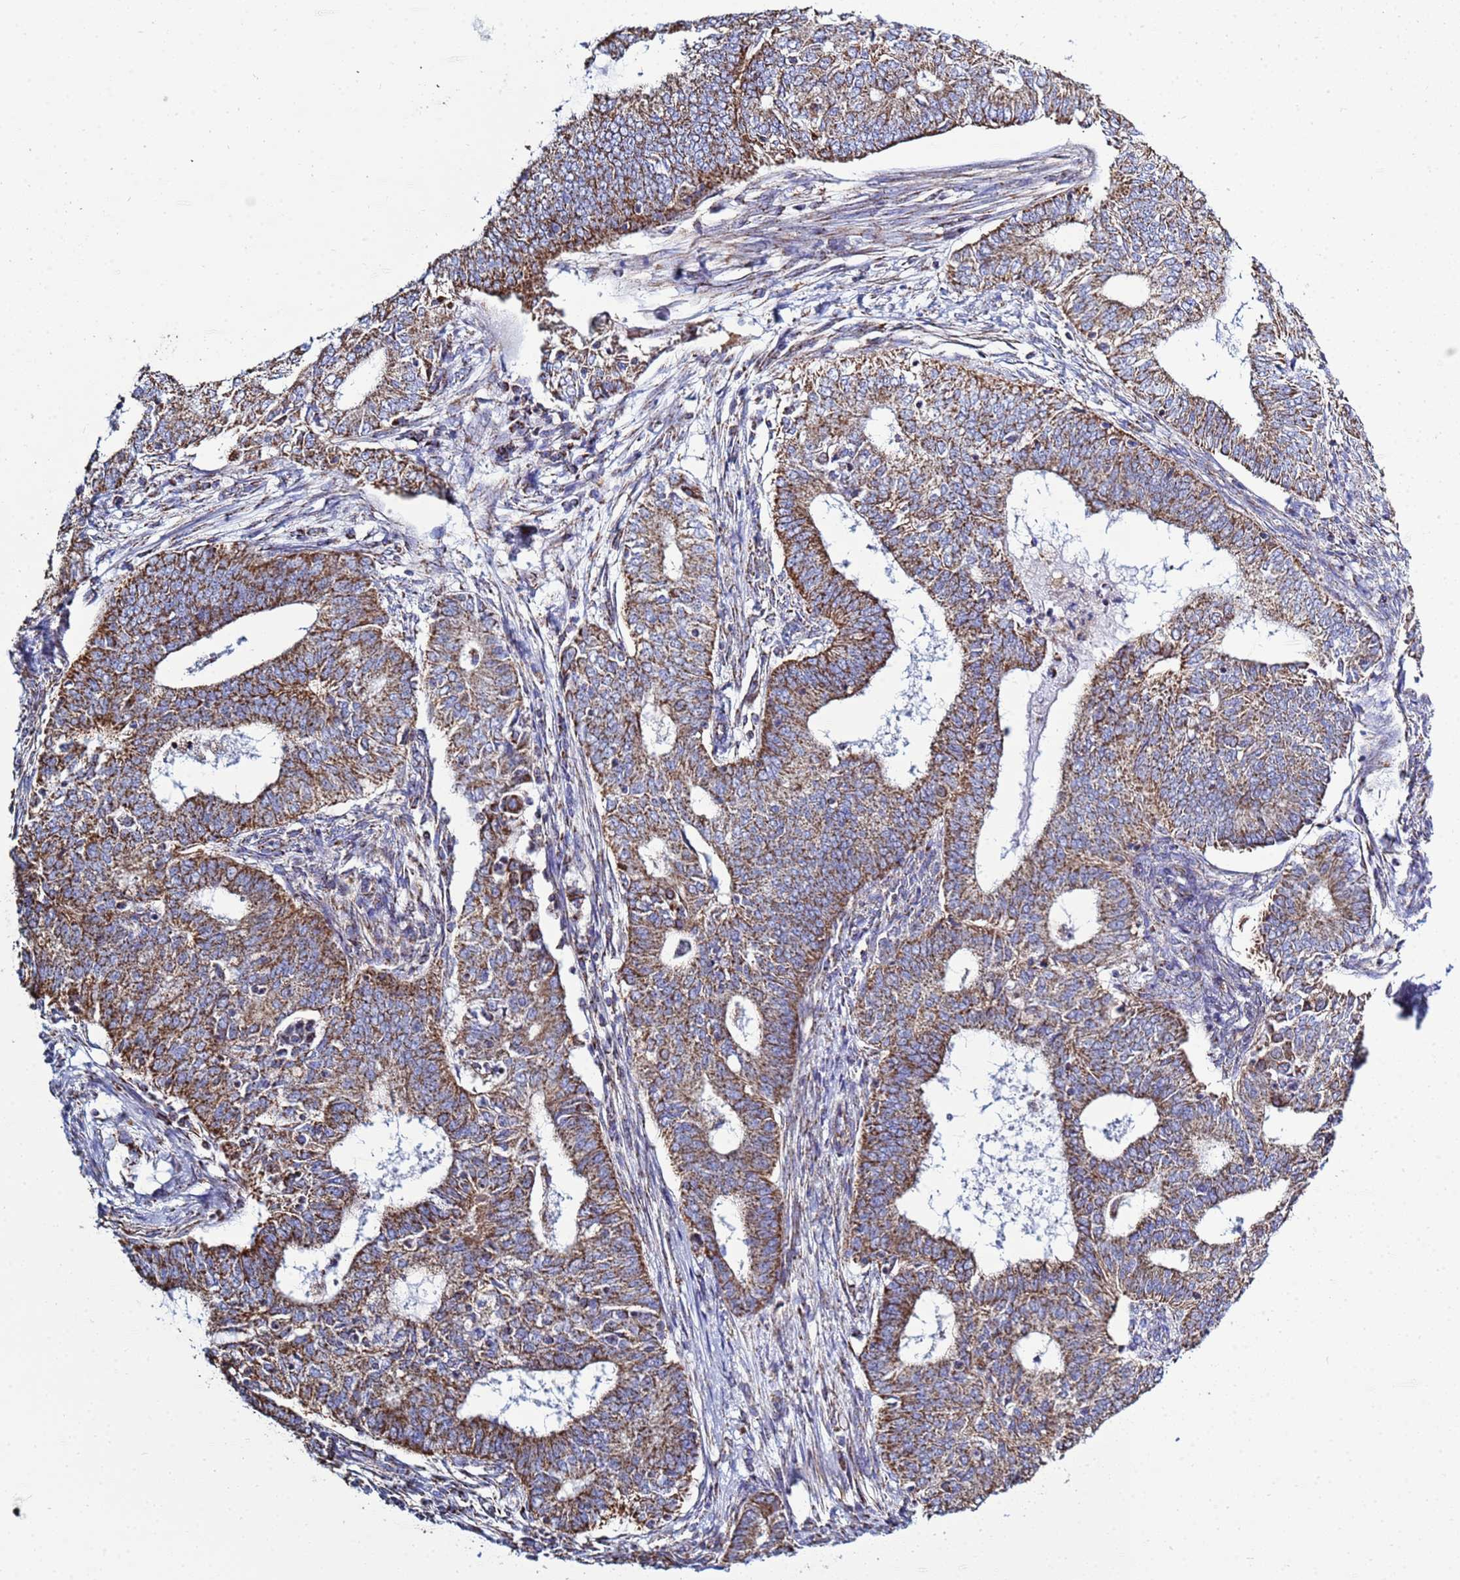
{"staining": {"intensity": "strong", "quantity": ">75%", "location": "cytoplasmic/membranous"}, "tissue": "endometrial cancer", "cell_type": "Tumor cells", "image_type": "cancer", "snomed": [{"axis": "morphology", "description": "Adenocarcinoma, NOS"}, {"axis": "topography", "description": "Endometrium"}], "caption": "This is an image of immunohistochemistry staining of endometrial adenocarcinoma, which shows strong staining in the cytoplasmic/membranous of tumor cells.", "gene": "COQ4", "patient": {"sex": "female", "age": 62}}